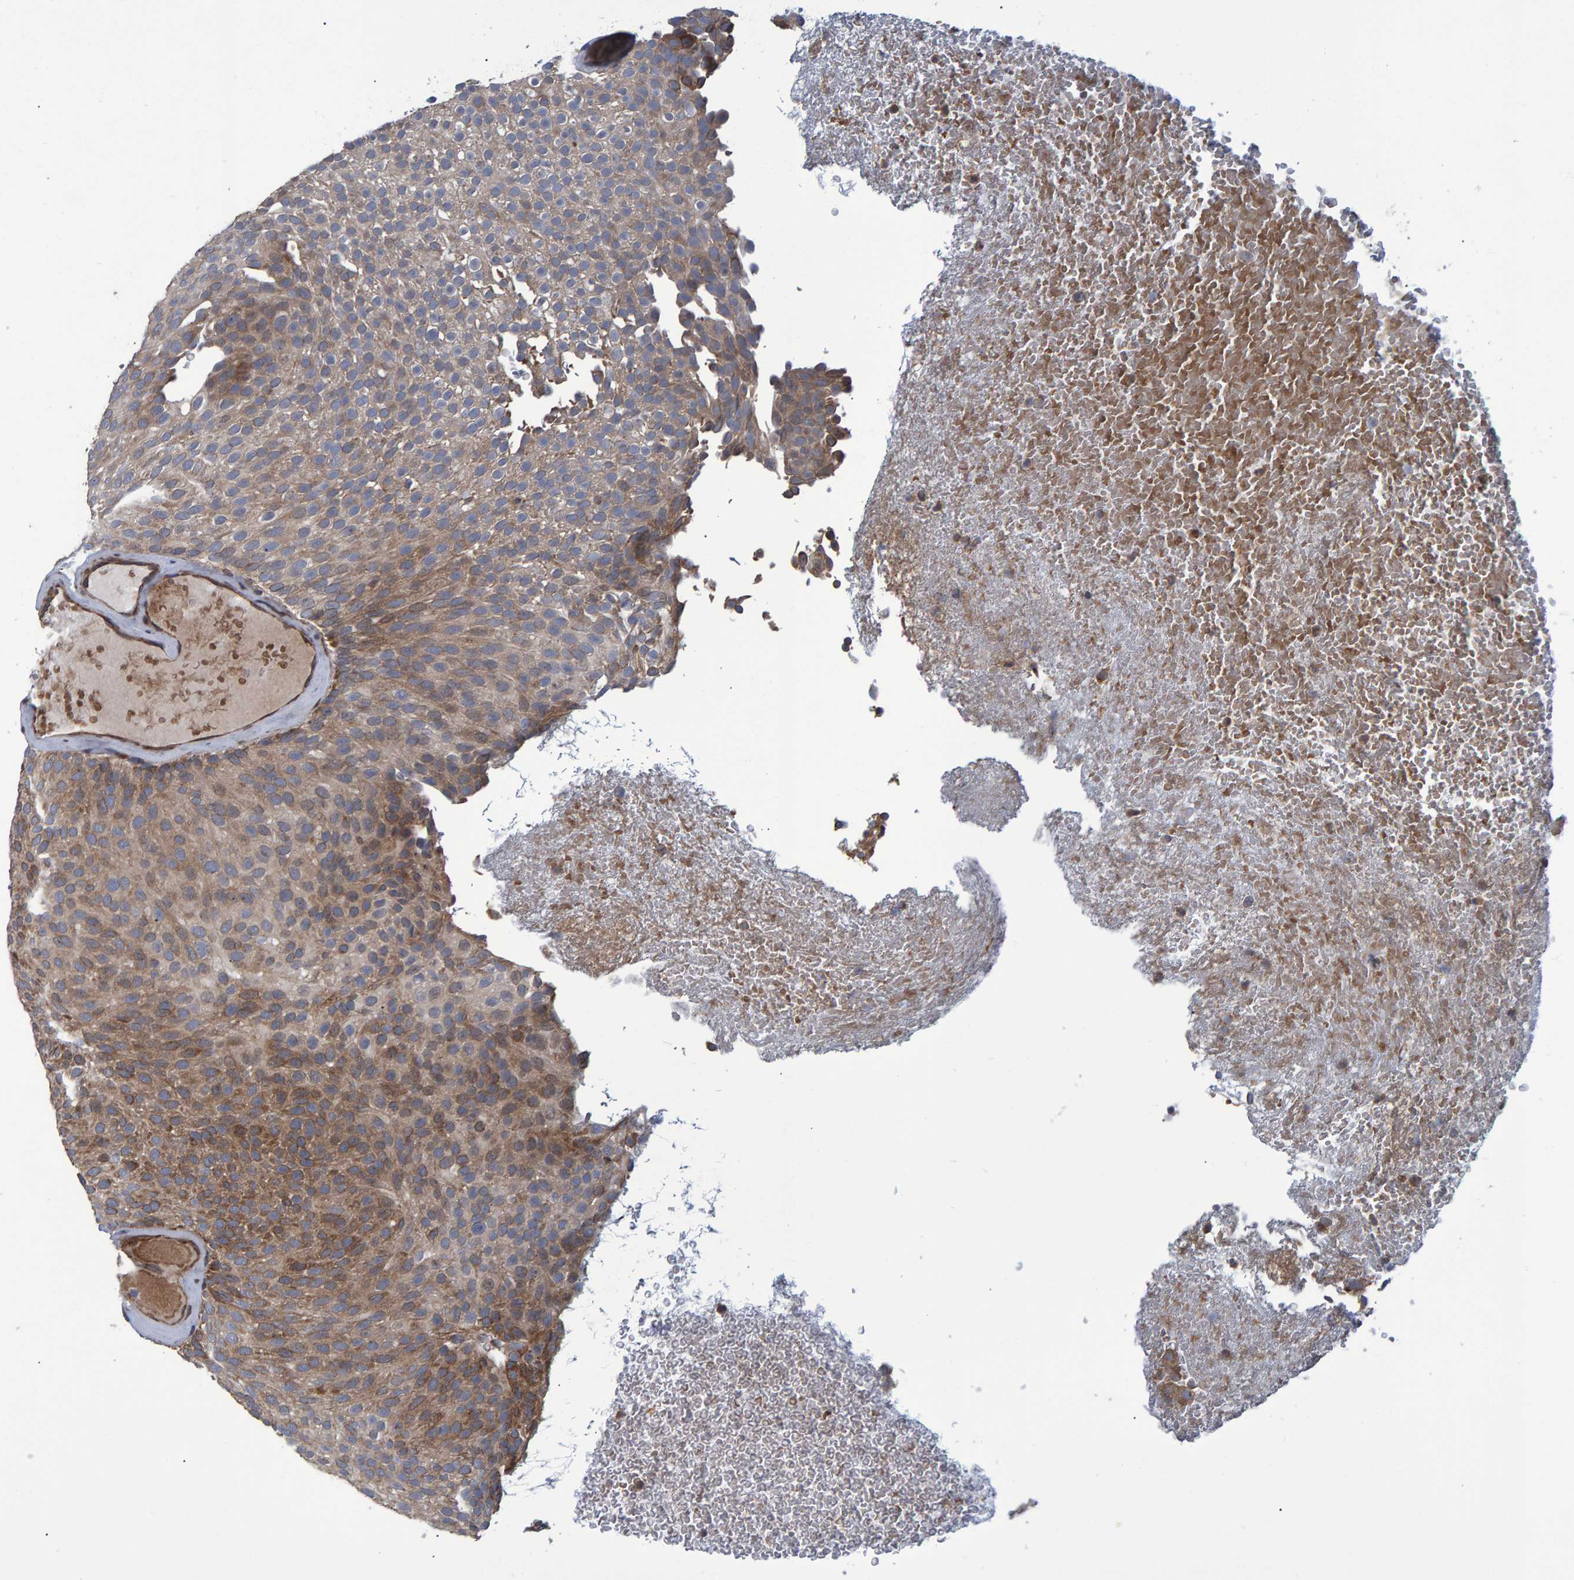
{"staining": {"intensity": "moderate", "quantity": "25%-75%", "location": "cytoplasmic/membranous"}, "tissue": "urothelial cancer", "cell_type": "Tumor cells", "image_type": "cancer", "snomed": [{"axis": "morphology", "description": "Urothelial carcinoma, Low grade"}, {"axis": "topography", "description": "Urinary bladder"}], "caption": "High-magnification brightfield microscopy of urothelial cancer stained with DAB (3,3'-diaminobenzidine) (brown) and counterstained with hematoxylin (blue). tumor cells exhibit moderate cytoplasmic/membranous expression is appreciated in approximately25%-75% of cells. (DAB IHC, brown staining for protein, blue staining for nuclei).", "gene": "ATP6V1H", "patient": {"sex": "male", "age": 78}}